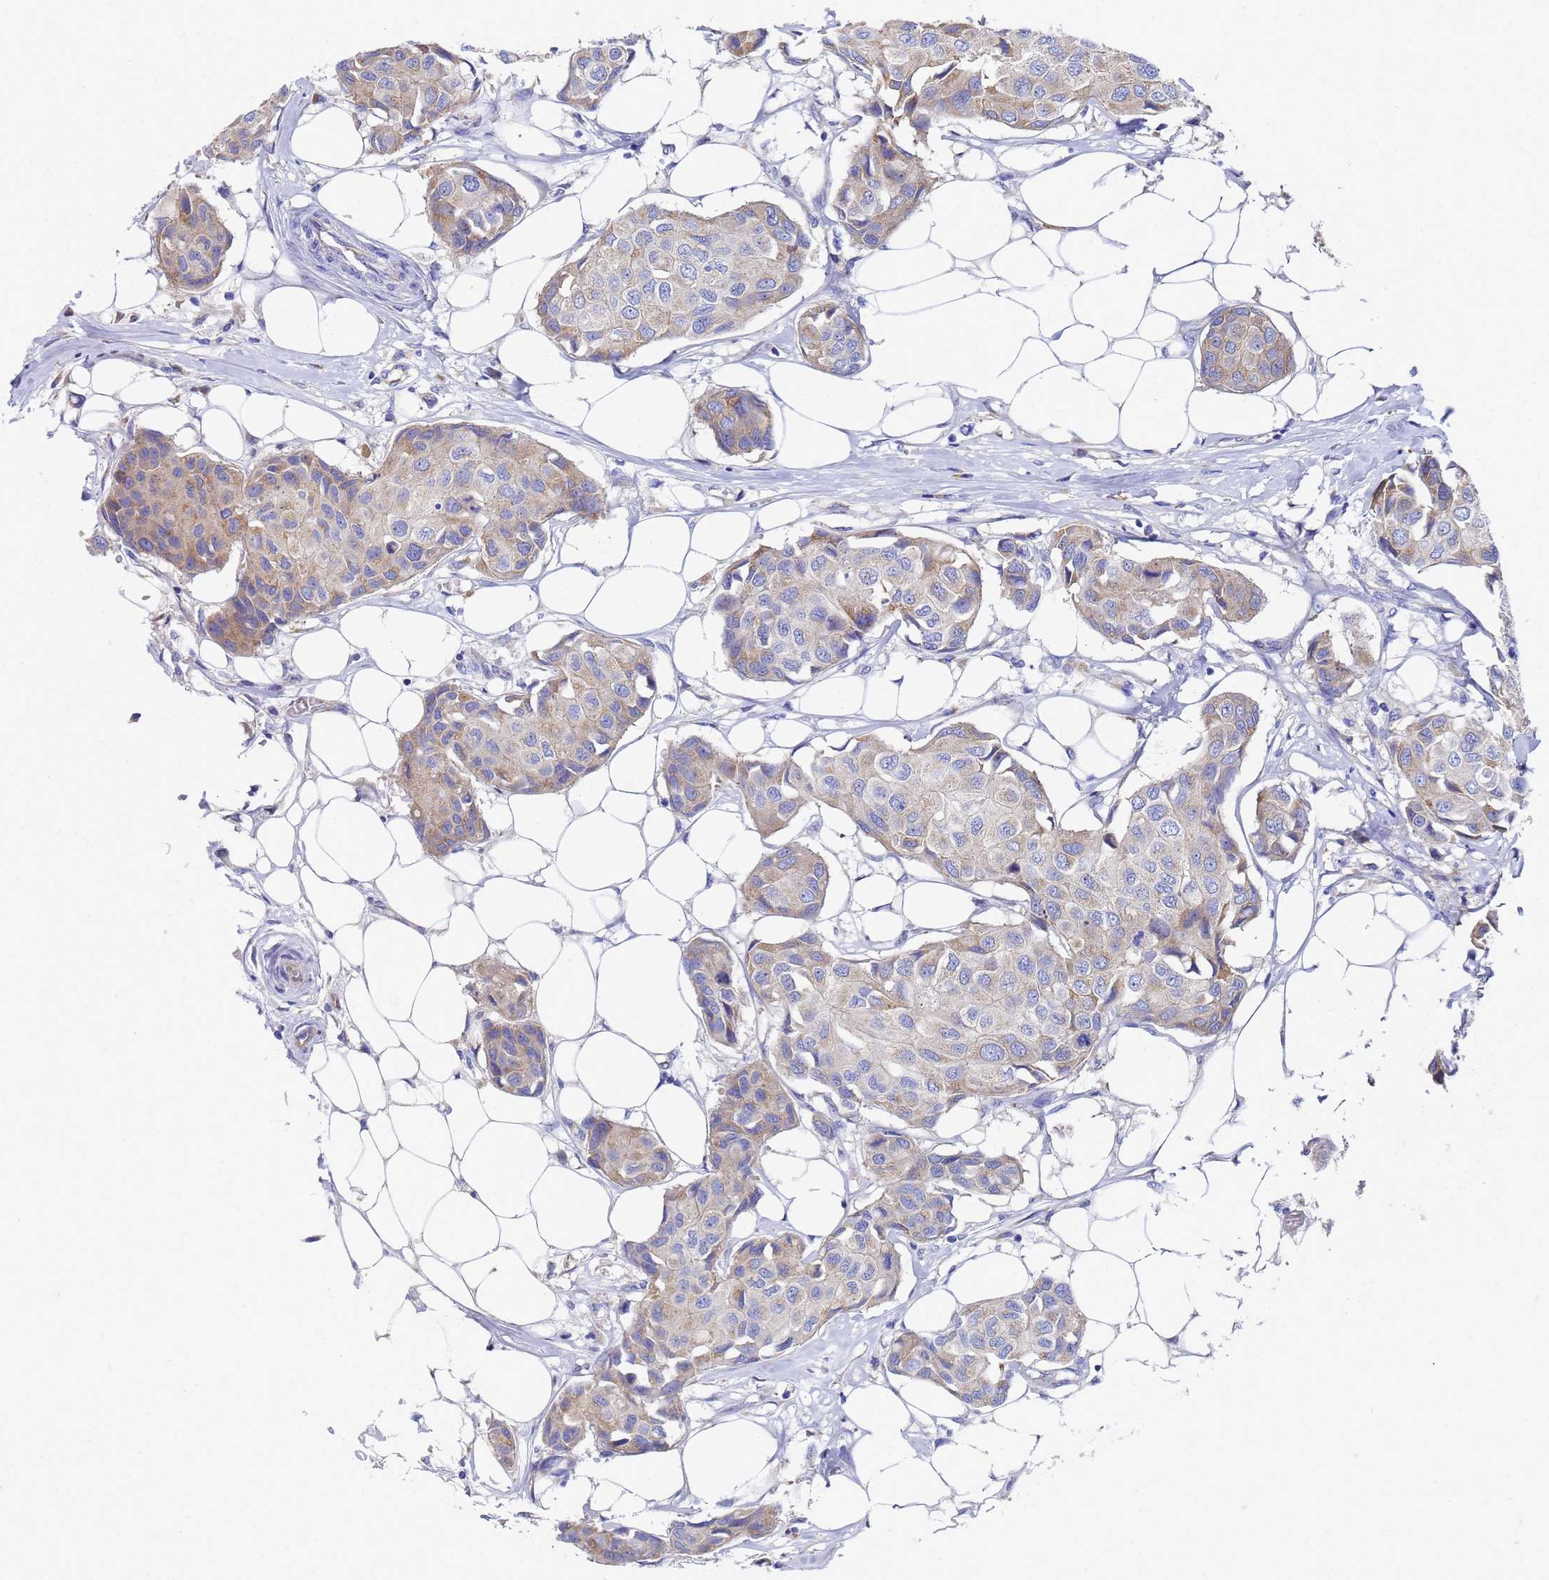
{"staining": {"intensity": "moderate", "quantity": ">75%", "location": "cytoplasmic/membranous"}, "tissue": "breast cancer", "cell_type": "Tumor cells", "image_type": "cancer", "snomed": [{"axis": "morphology", "description": "Duct carcinoma"}, {"axis": "topography", "description": "Breast"}], "caption": "Protein staining demonstrates moderate cytoplasmic/membranous staining in approximately >75% of tumor cells in breast infiltrating ductal carcinoma. Immunohistochemistry stains the protein of interest in brown and the nuclei are stained blue.", "gene": "TM4SF4", "patient": {"sex": "female", "age": 80}}